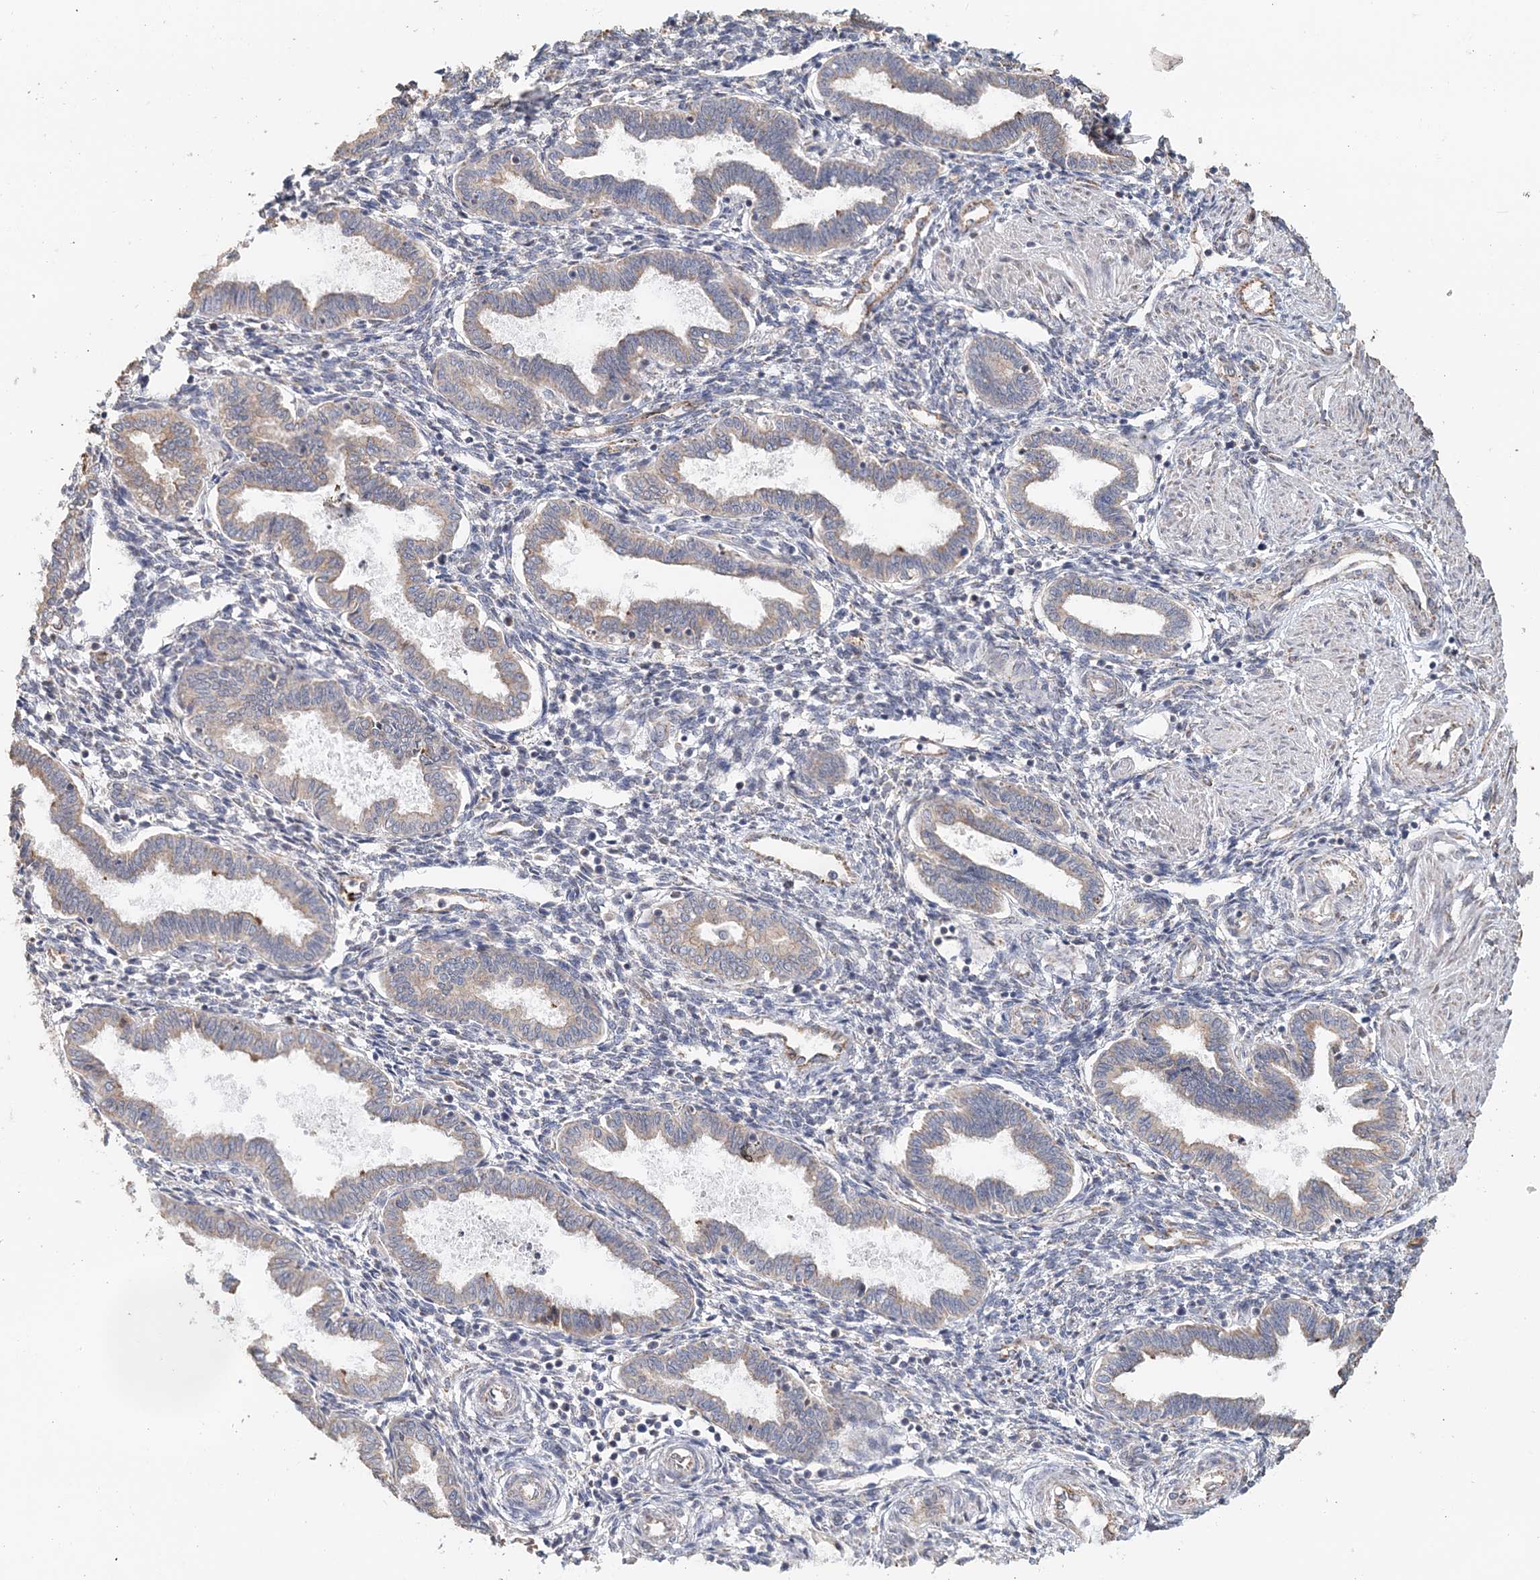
{"staining": {"intensity": "negative", "quantity": "none", "location": "none"}, "tissue": "endometrium", "cell_type": "Cells in endometrial stroma", "image_type": "normal", "snomed": [{"axis": "morphology", "description": "Normal tissue, NOS"}, {"axis": "topography", "description": "Endometrium"}], "caption": "The immunohistochemistry (IHC) image has no significant staining in cells in endometrial stroma of endometrium.", "gene": "FBXO38", "patient": {"sex": "female", "age": 33}}